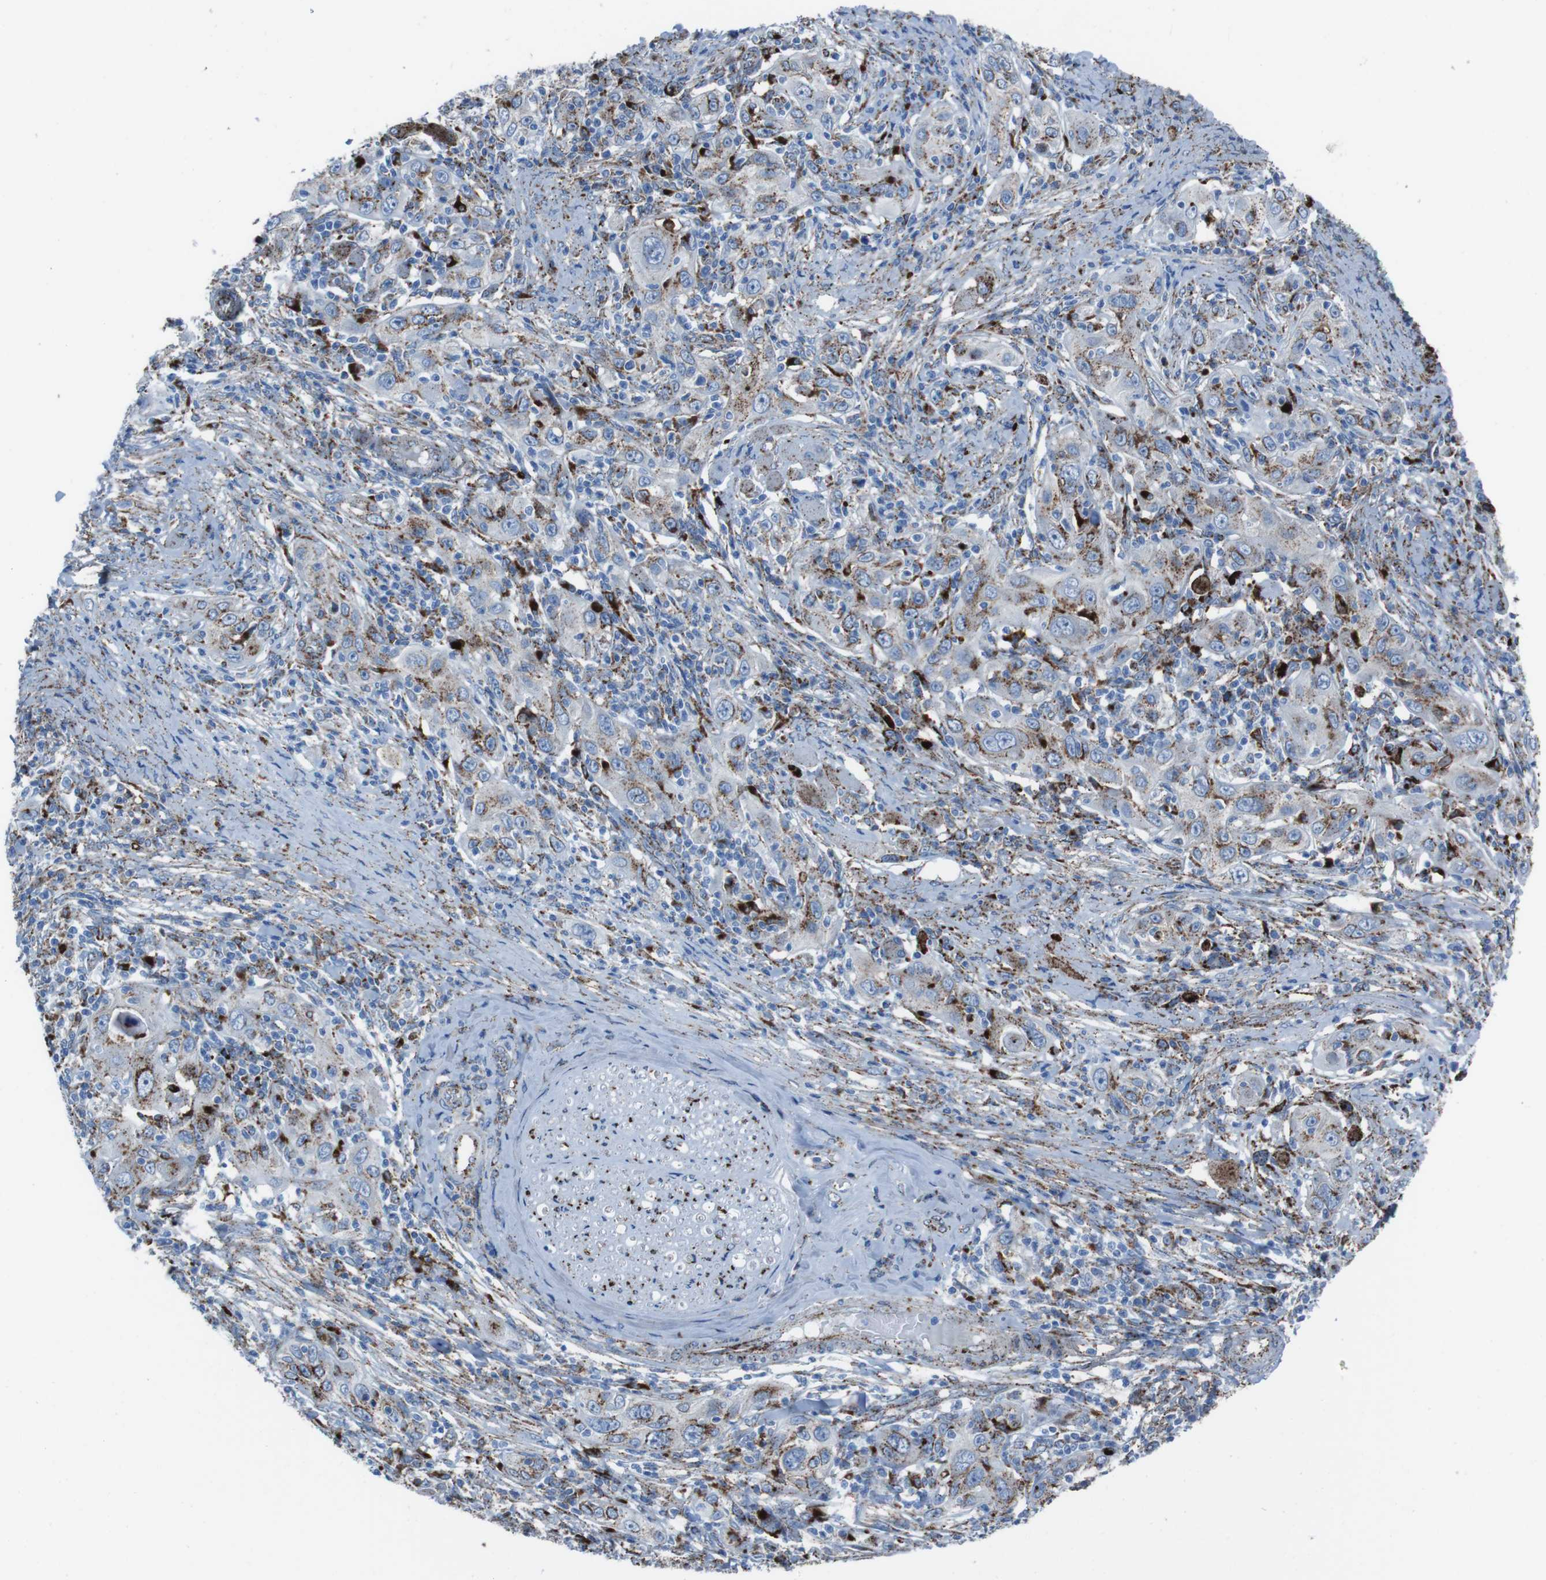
{"staining": {"intensity": "moderate", "quantity": "25%-75%", "location": "cytoplasmic/membranous"}, "tissue": "skin cancer", "cell_type": "Tumor cells", "image_type": "cancer", "snomed": [{"axis": "morphology", "description": "Squamous cell carcinoma, NOS"}, {"axis": "topography", "description": "Skin"}], "caption": "This image reveals skin cancer stained with immunohistochemistry to label a protein in brown. The cytoplasmic/membranous of tumor cells show moderate positivity for the protein. Nuclei are counter-stained blue.", "gene": "SCARB2", "patient": {"sex": "female", "age": 88}}